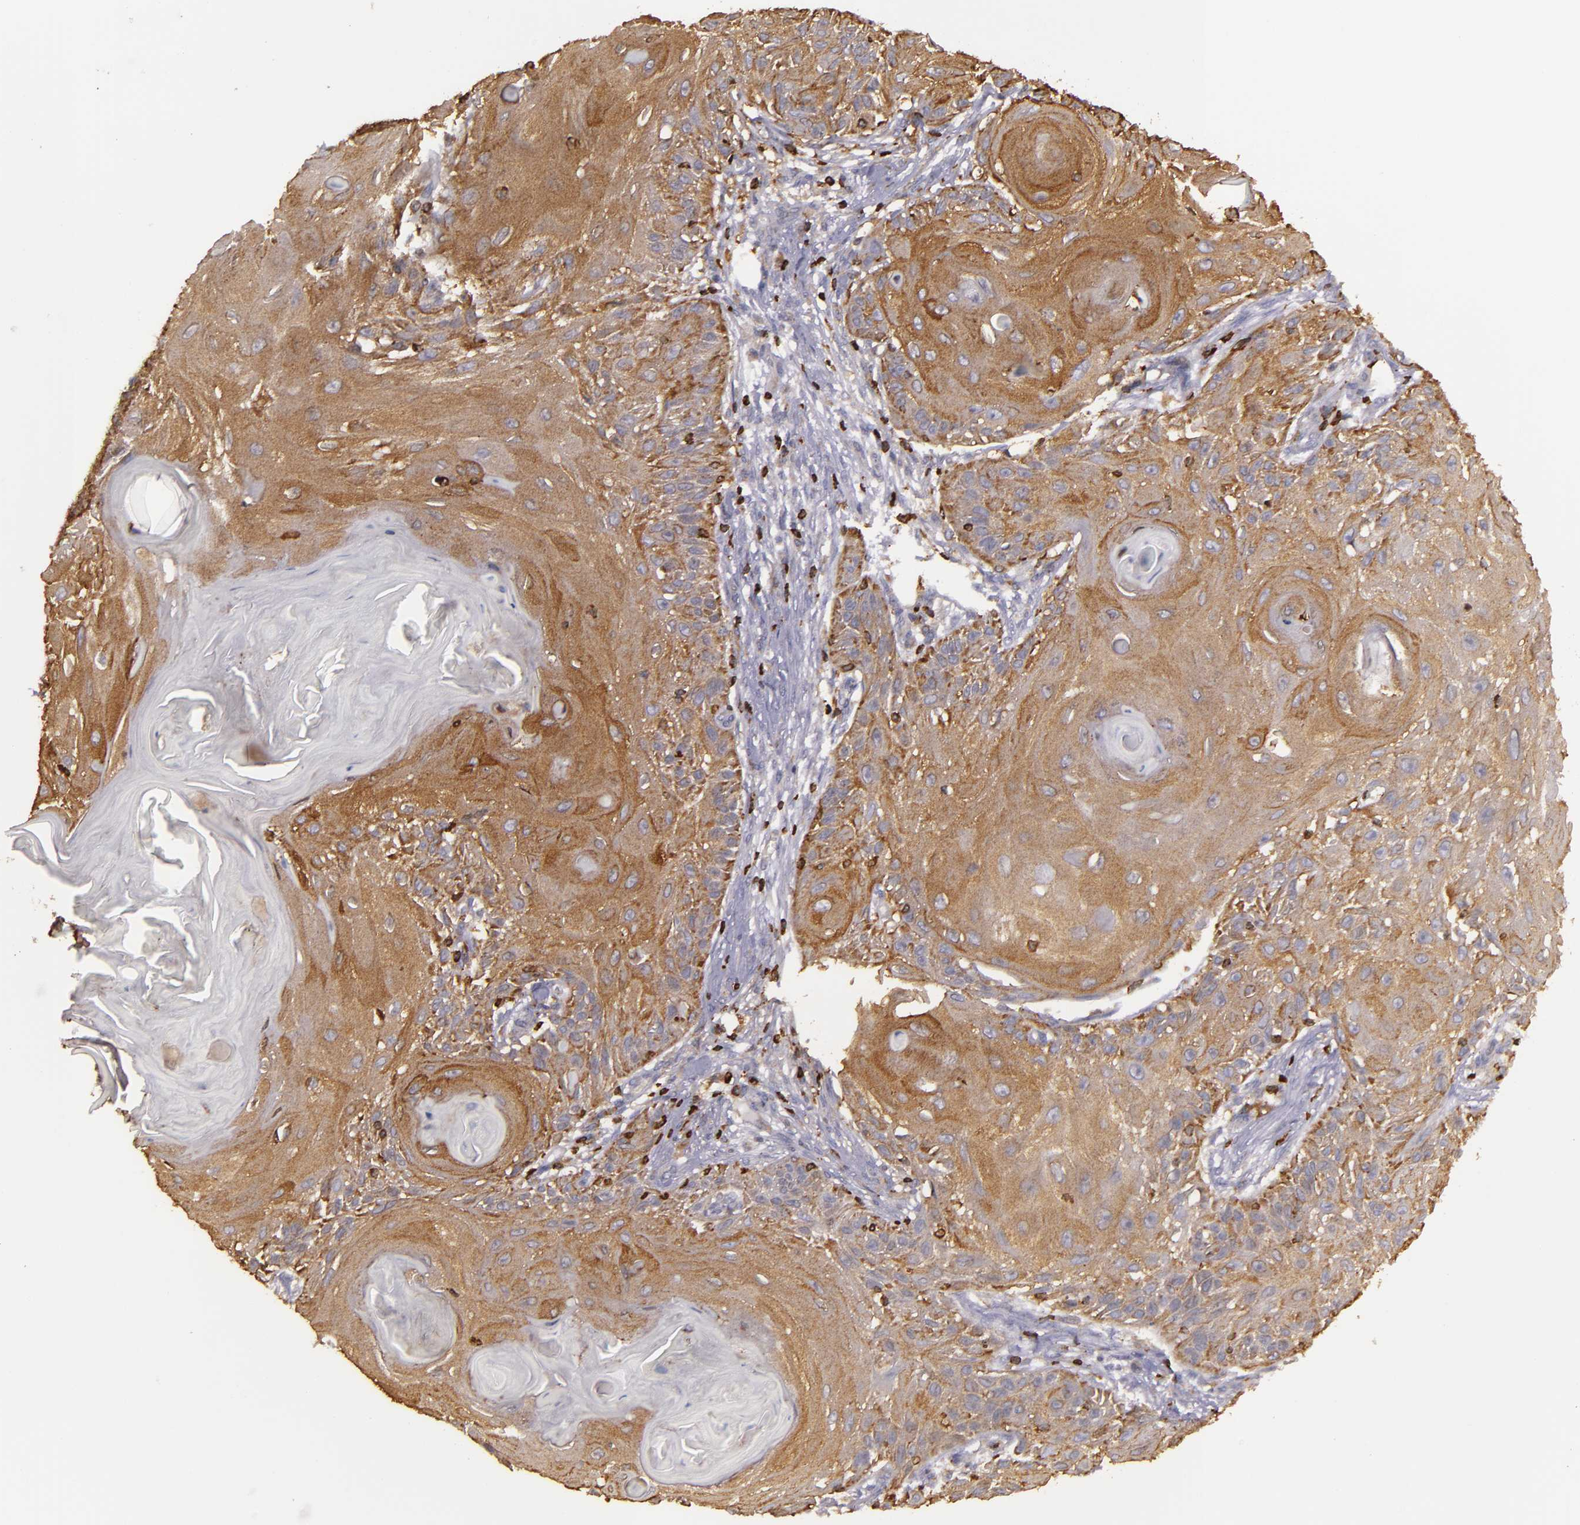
{"staining": {"intensity": "strong", "quantity": "25%-75%", "location": "cytoplasmic/membranous"}, "tissue": "skin cancer", "cell_type": "Tumor cells", "image_type": "cancer", "snomed": [{"axis": "morphology", "description": "Squamous cell carcinoma, NOS"}, {"axis": "topography", "description": "Skin"}], "caption": "High-magnification brightfield microscopy of skin squamous cell carcinoma stained with DAB (3,3'-diaminobenzidine) (brown) and counterstained with hematoxylin (blue). tumor cells exhibit strong cytoplasmic/membranous expression is appreciated in about25%-75% of cells. (DAB IHC with brightfield microscopy, high magnification).", "gene": "SLC9A3R1", "patient": {"sex": "female", "age": 88}}